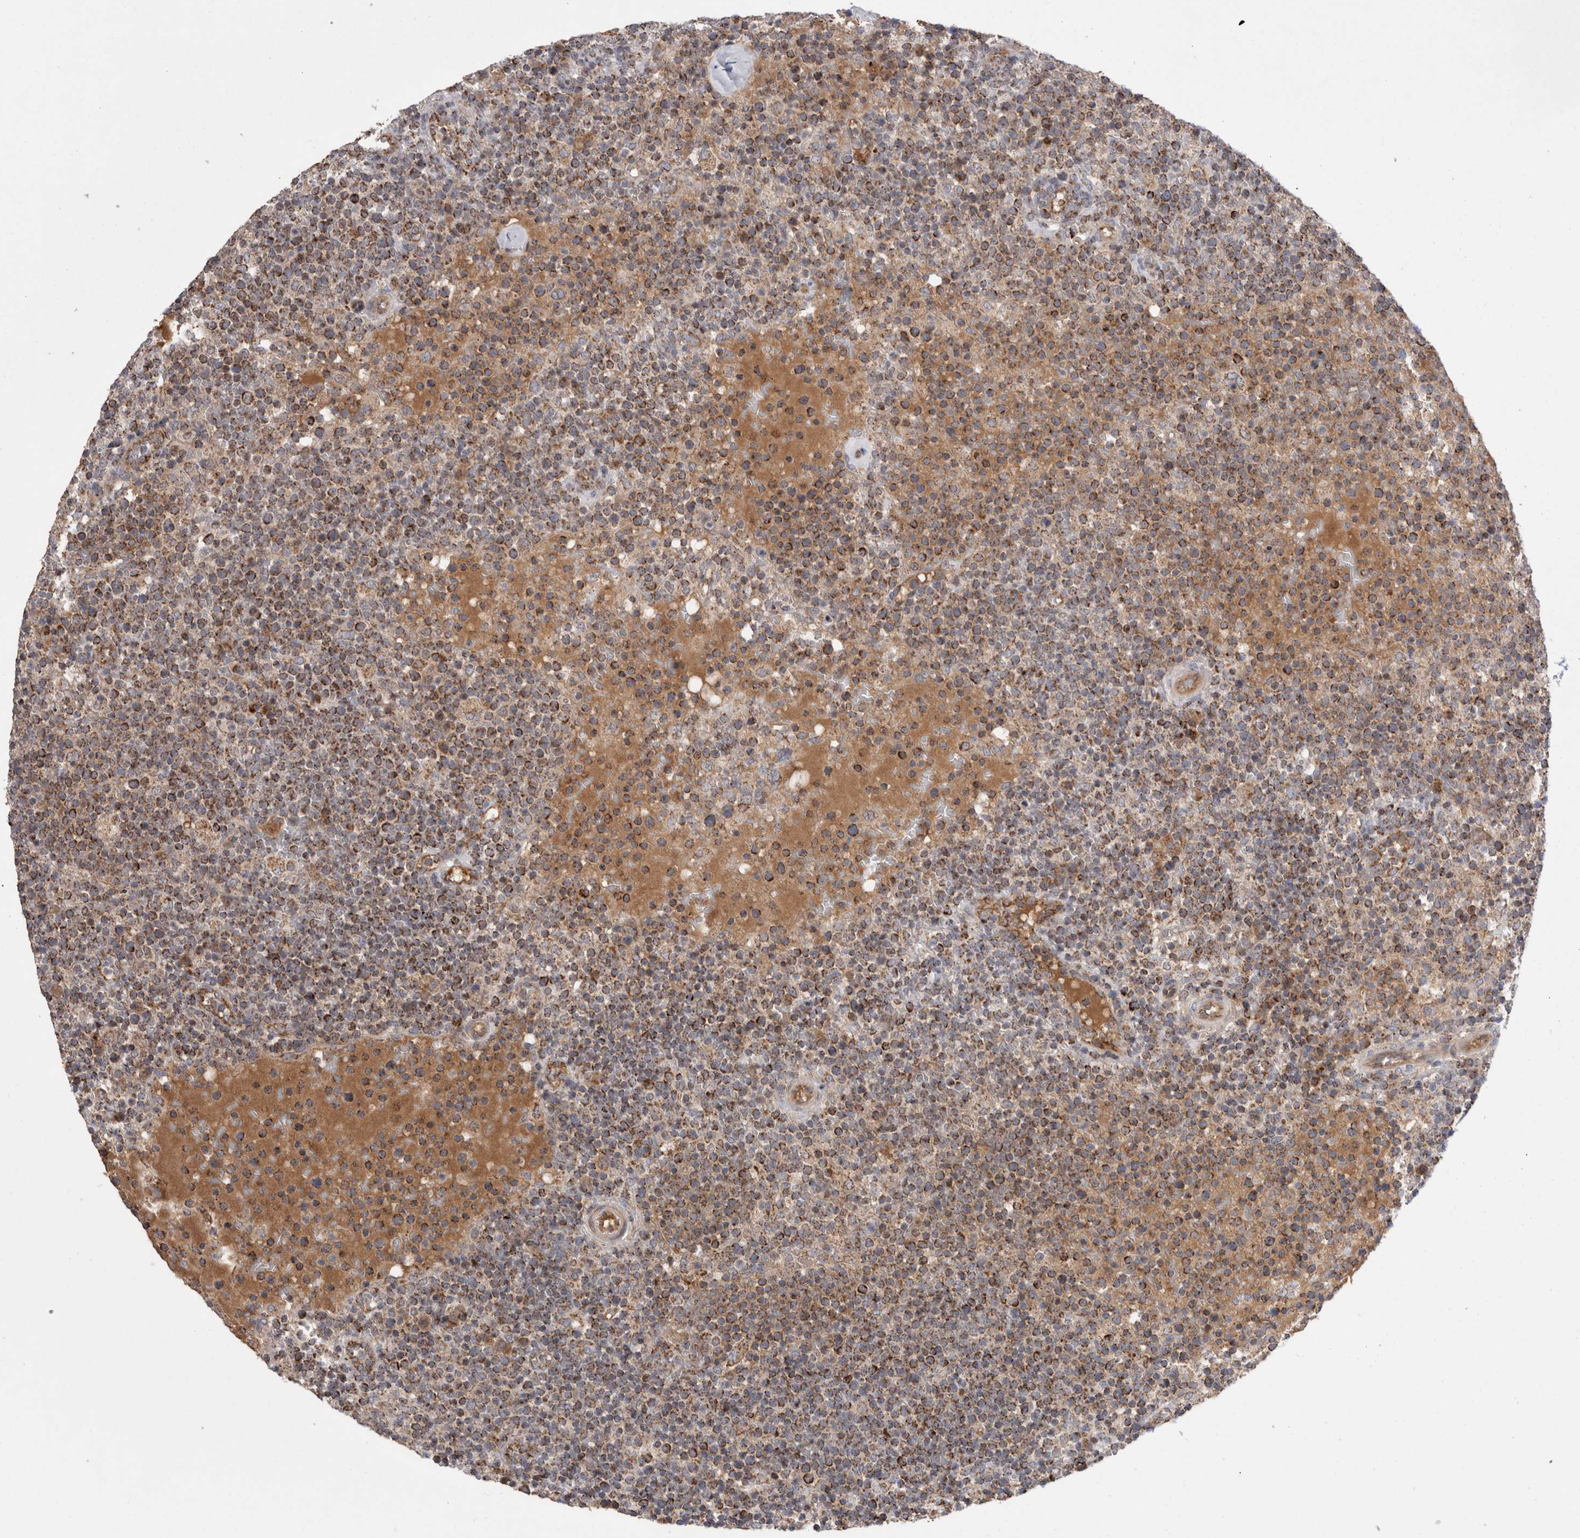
{"staining": {"intensity": "strong", "quantity": ">75%", "location": "cytoplasmic/membranous"}, "tissue": "lymphoma", "cell_type": "Tumor cells", "image_type": "cancer", "snomed": [{"axis": "morphology", "description": "Malignant lymphoma, non-Hodgkin's type, High grade"}, {"axis": "topography", "description": "Lymph node"}], "caption": "Tumor cells exhibit high levels of strong cytoplasmic/membranous expression in approximately >75% of cells in lymphoma.", "gene": "DARS2", "patient": {"sex": "male", "age": 61}}